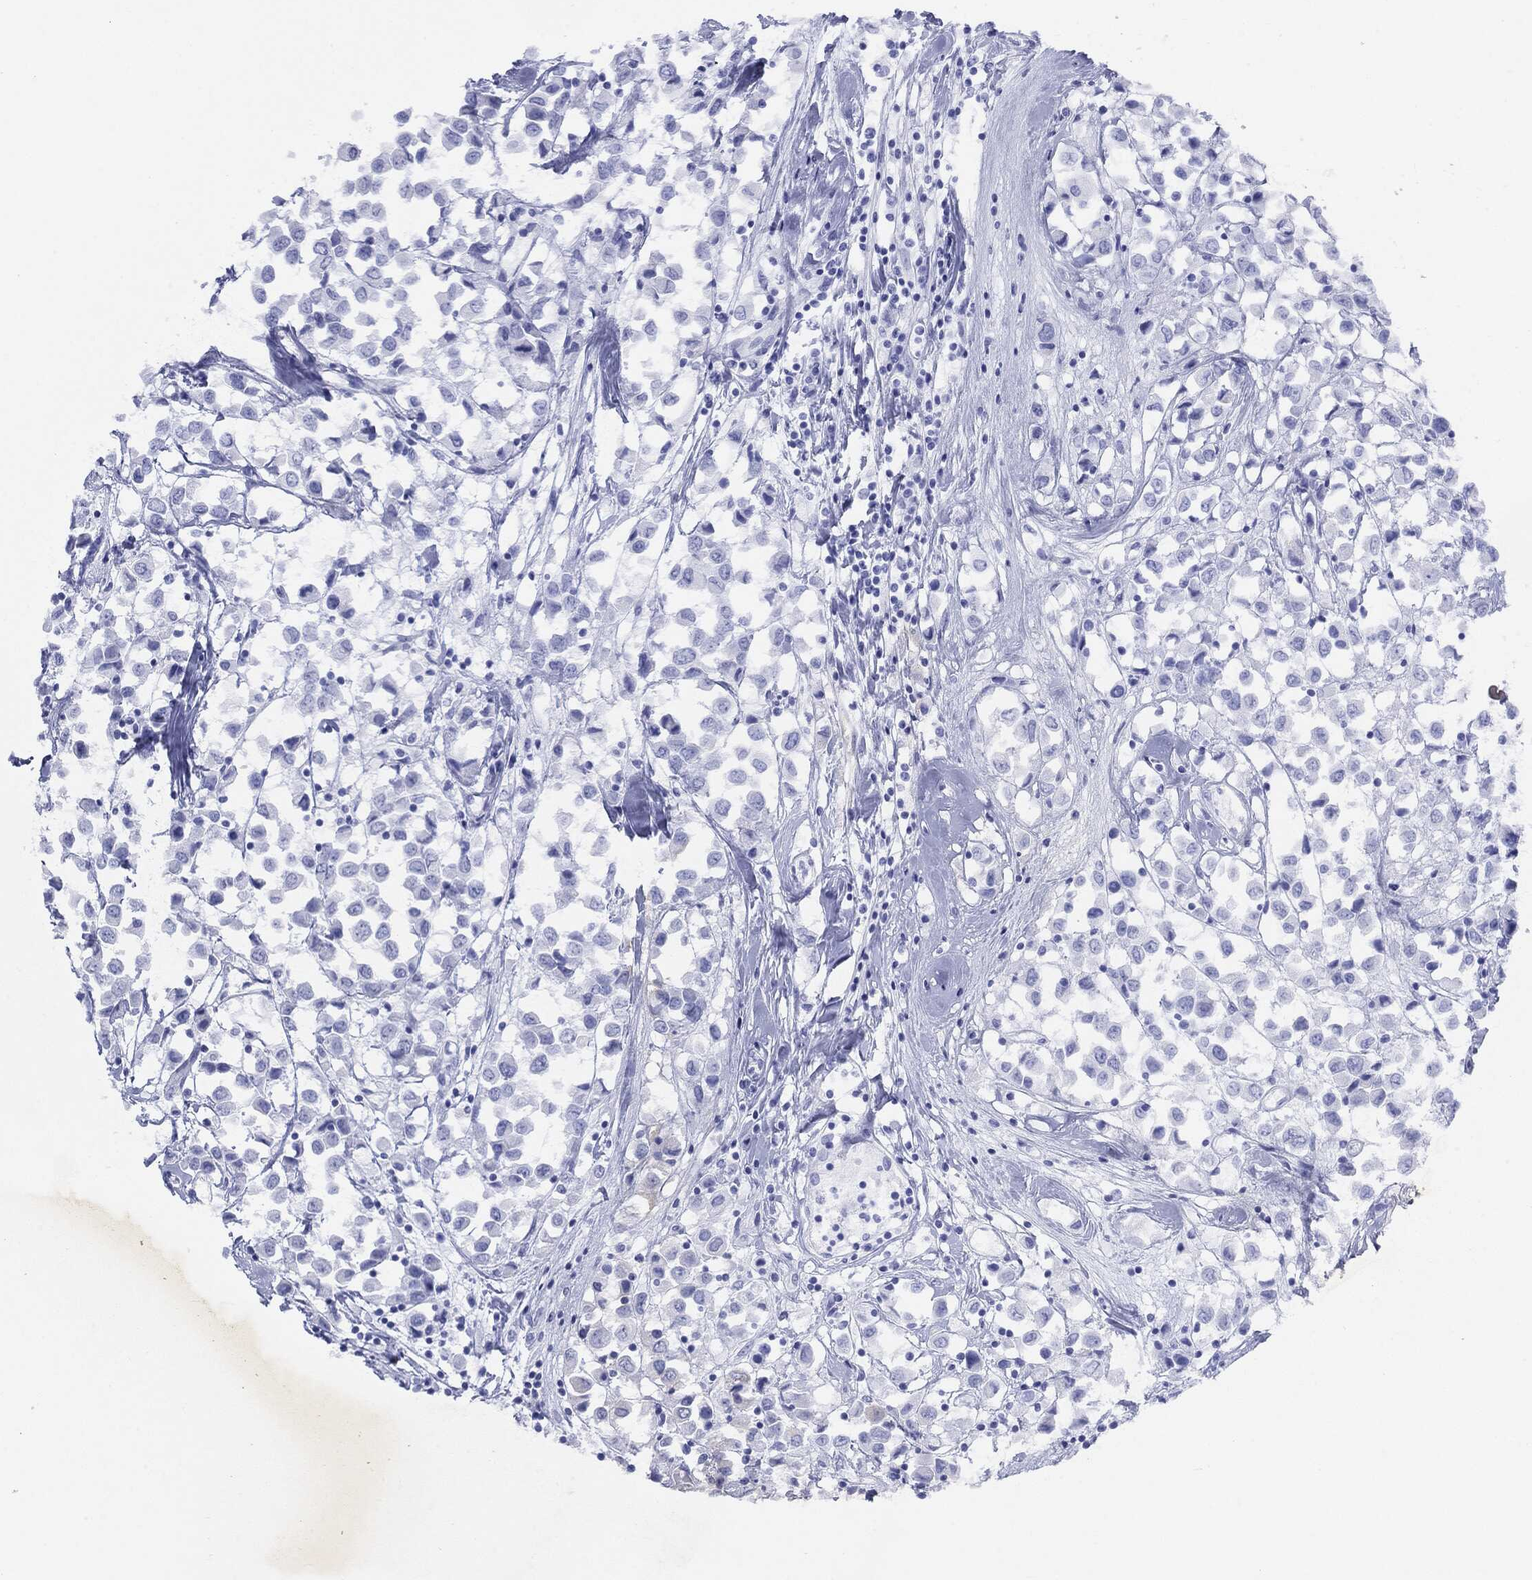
{"staining": {"intensity": "negative", "quantity": "none", "location": "none"}, "tissue": "breast cancer", "cell_type": "Tumor cells", "image_type": "cancer", "snomed": [{"axis": "morphology", "description": "Duct carcinoma"}, {"axis": "topography", "description": "Breast"}], "caption": "Breast cancer stained for a protein using IHC demonstrates no positivity tumor cells.", "gene": "CGB1", "patient": {"sex": "female", "age": 61}}